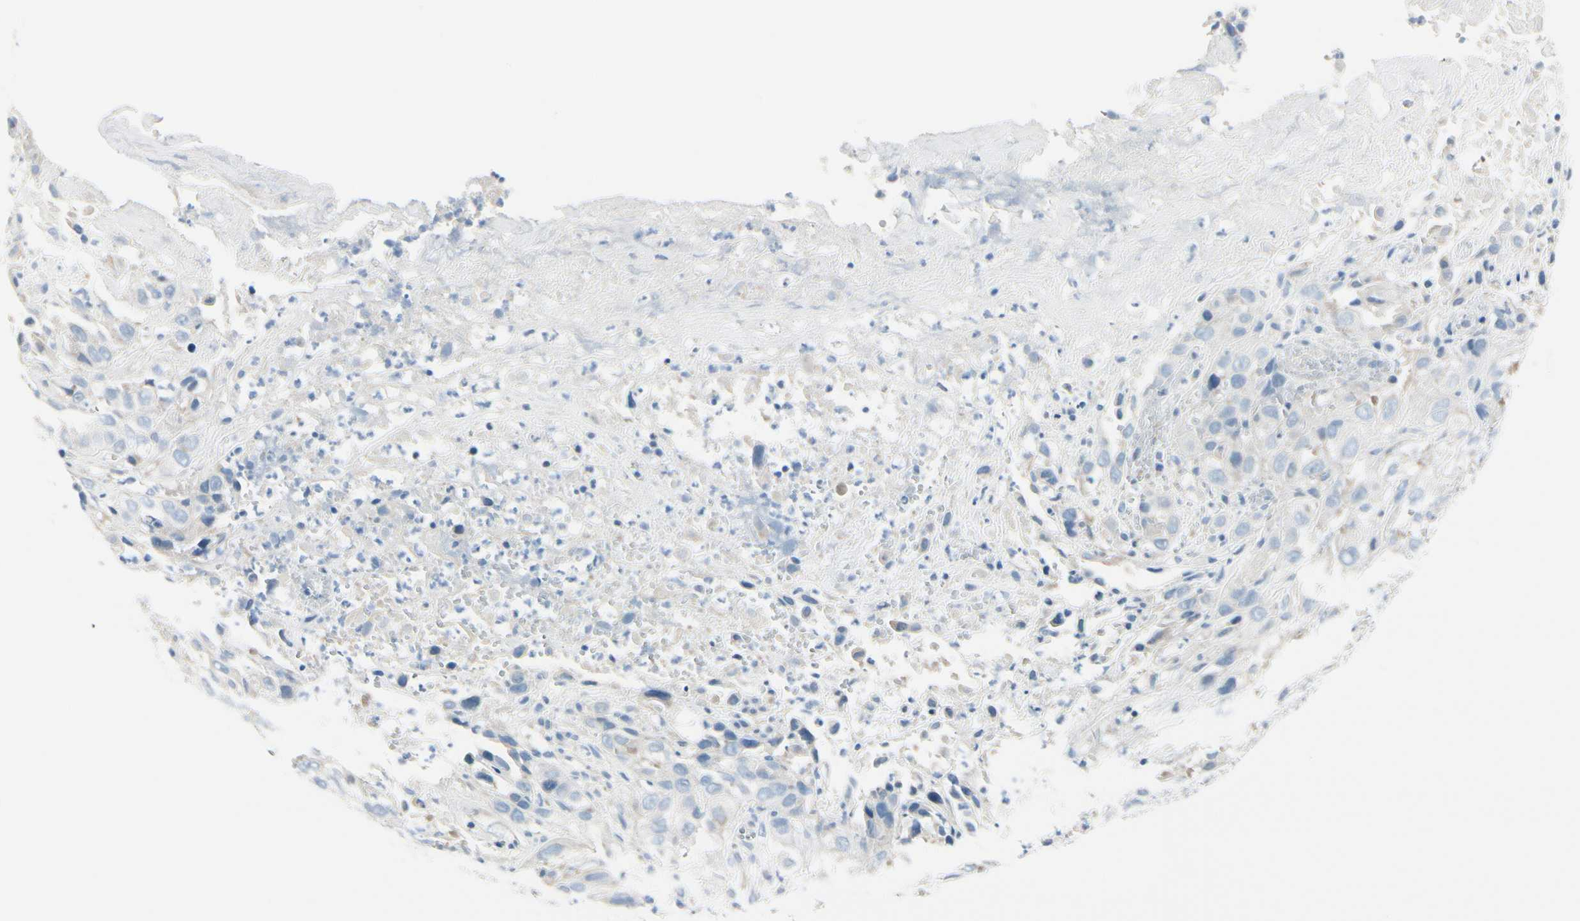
{"staining": {"intensity": "negative", "quantity": "none", "location": "none"}, "tissue": "cervical cancer", "cell_type": "Tumor cells", "image_type": "cancer", "snomed": [{"axis": "morphology", "description": "Squamous cell carcinoma, NOS"}, {"axis": "topography", "description": "Cervix"}], "caption": "Immunohistochemistry image of neoplastic tissue: squamous cell carcinoma (cervical) stained with DAB reveals no significant protein expression in tumor cells. Nuclei are stained in blue.", "gene": "PEBP1", "patient": {"sex": "female", "age": 32}}